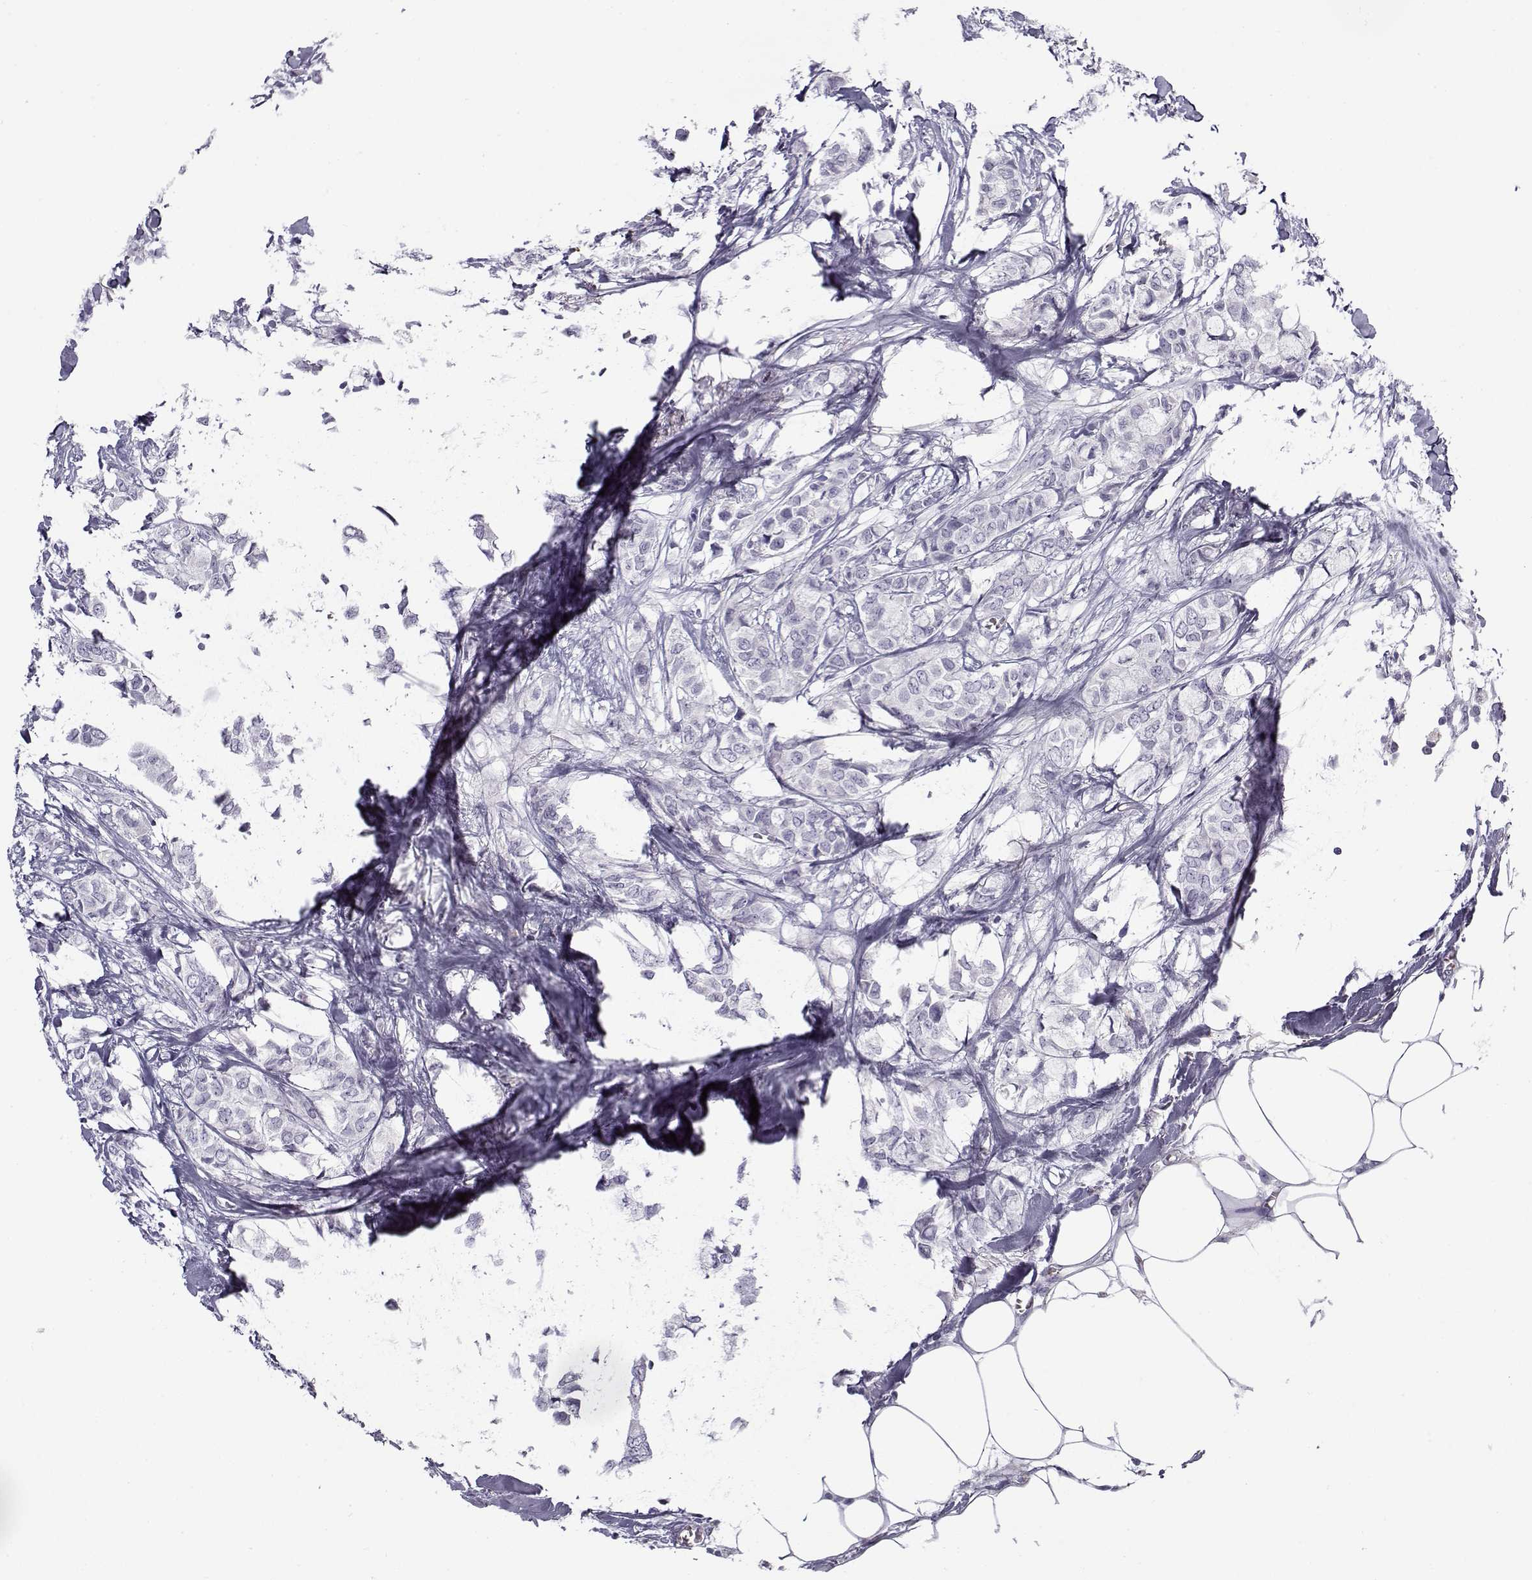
{"staining": {"intensity": "negative", "quantity": "none", "location": "none"}, "tissue": "breast cancer", "cell_type": "Tumor cells", "image_type": "cancer", "snomed": [{"axis": "morphology", "description": "Duct carcinoma"}, {"axis": "topography", "description": "Breast"}], "caption": "A high-resolution histopathology image shows immunohistochemistry staining of breast cancer (infiltrating ductal carcinoma), which displays no significant expression in tumor cells. (DAB (3,3'-diaminobenzidine) immunohistochemistry, high magnification).", "gene": "SNCA", "patient": {"sex": "female", "age": 85}}